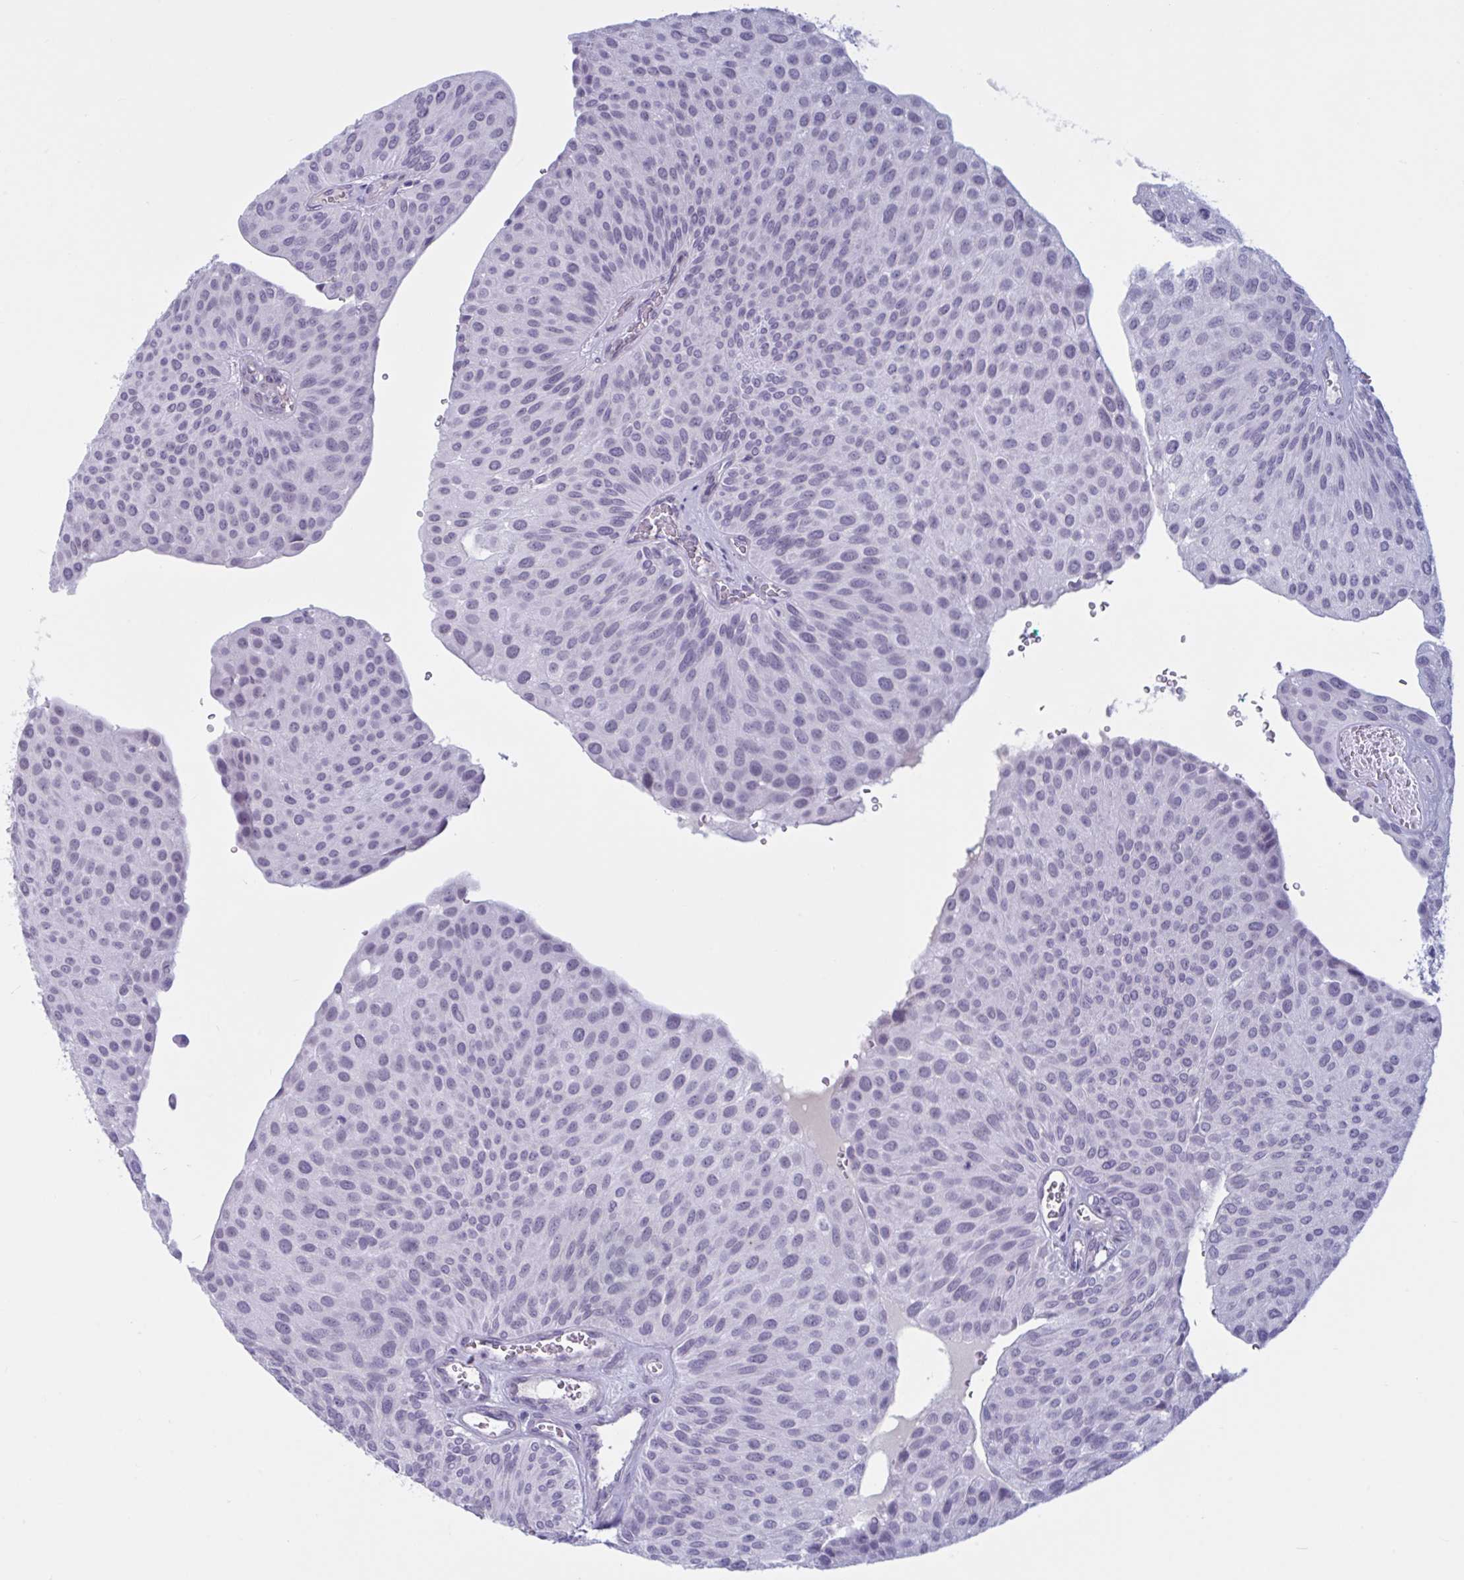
{"staining": {"intensity": "negative", "quantity": "none", "location": "none"}, "tissue": "urothelial cancer", "cell_type": "Tumor cells", "image_type": "cancer", "snomed": [{"axis": "morphology", "description": "Urothelial carcinoma, NOS"}, {"axis": "topography", "description": "Urinary bladder"}], "caption": "This image is of transitional cell carcinoma stained with immunohistochemistry to label a protein in brown with the nuclei are counter-stained blue. There is no expression in tumor cells.", "gene": "OR1L3", "patient": {"sex": "male", "age": 67}}